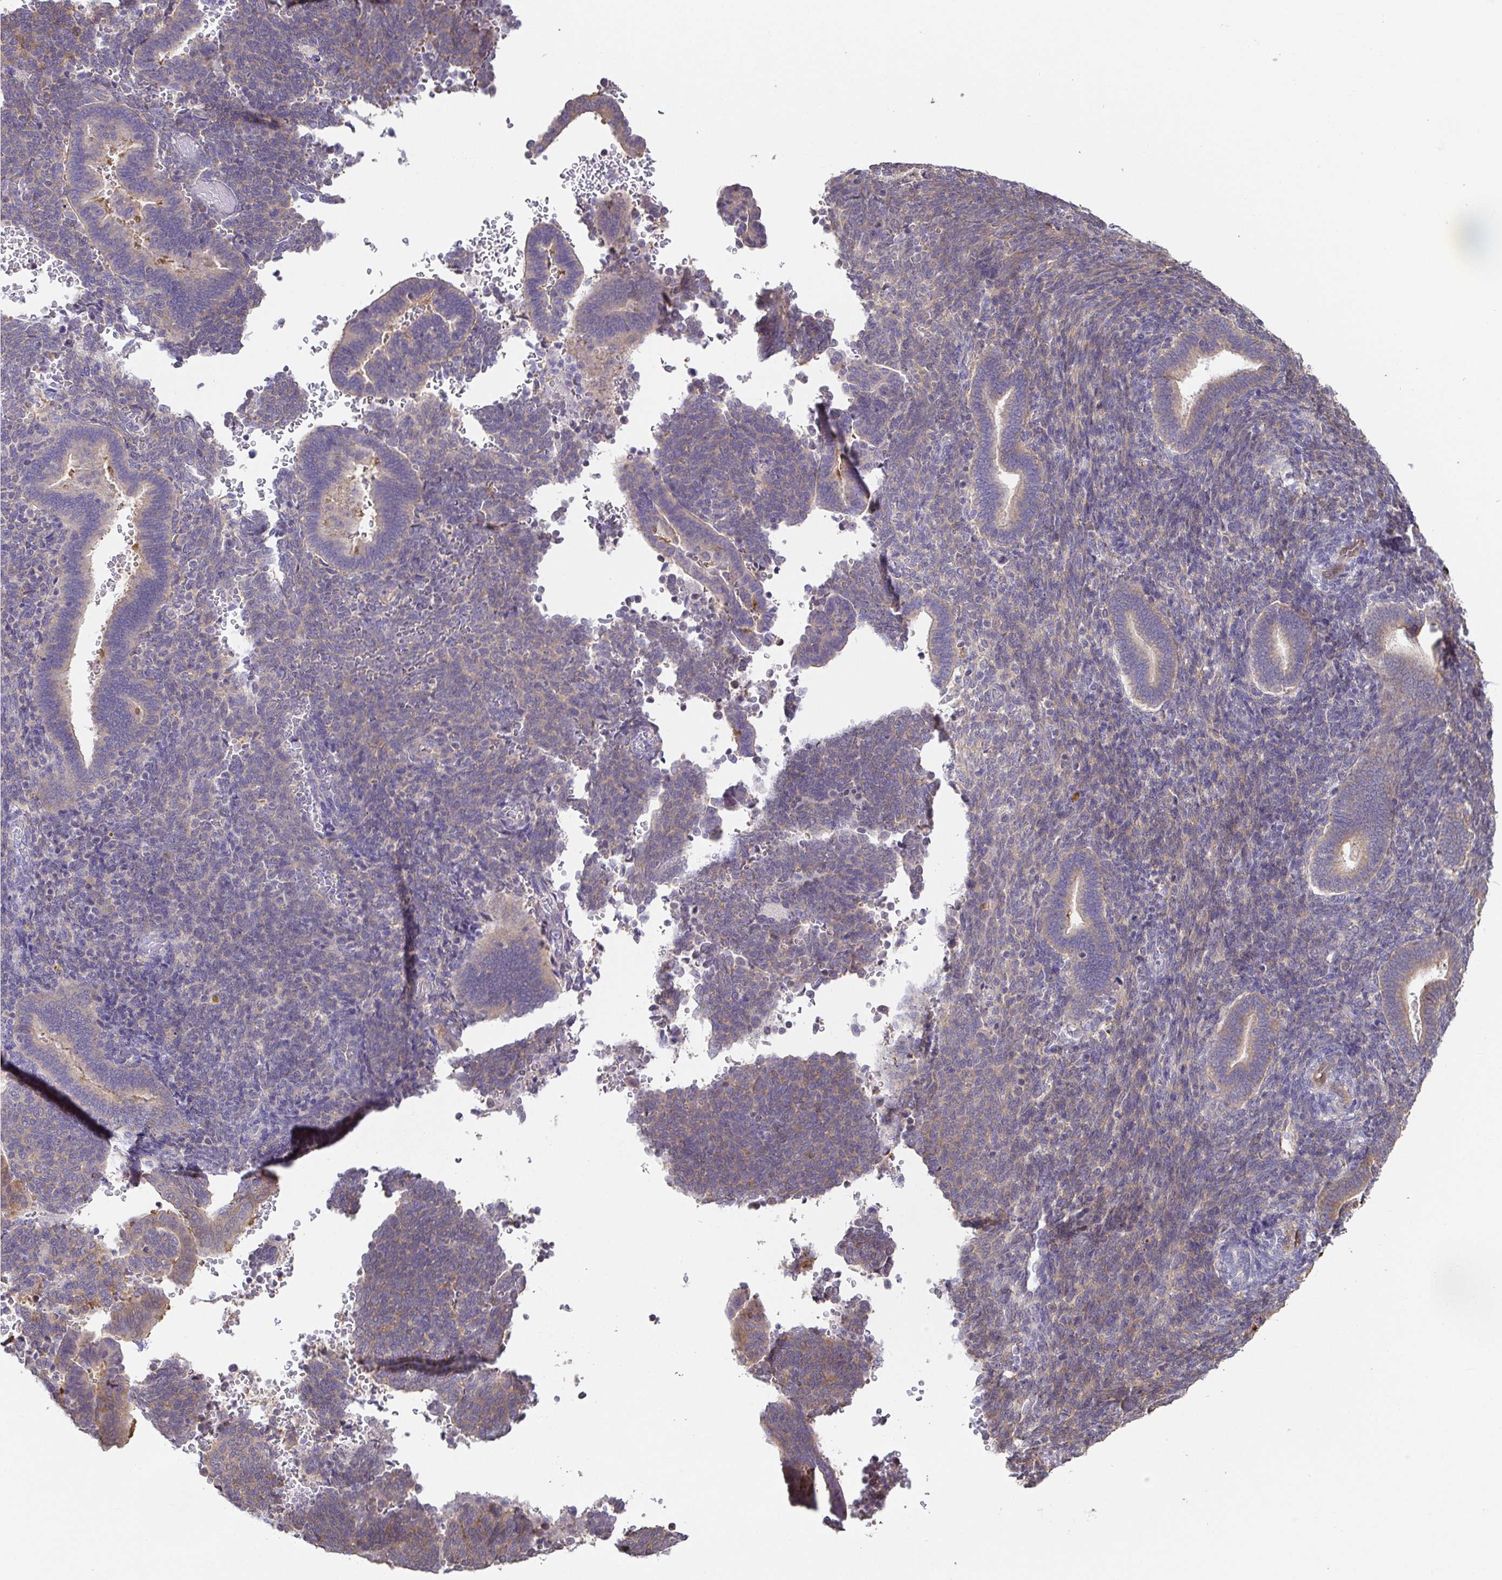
{"staining": {"intensity": "negative", "quantity": "none", "location": "none"}, "tissue": "endometrium", "cell_type": "Cells in endometrial stroma", "image_type": "normal", "snomed": [{"axis": "morphology", "description": "Normal tissue, NOS"}, {"axis": "topography", "description": "Endometrium"}], "caption": "The immunohistochemistry histopathology image has no significant expression in cells in endometrial stroma of endometrium. (Stains: DAB (3,3'-diaminobenzidine) immunohistochemistry with hematoxylin counter stain, Microscopy: brightfield microscopy at high magnification).", "gene": "EIF3D", "patient": {"sex": "female", "age": 34}}